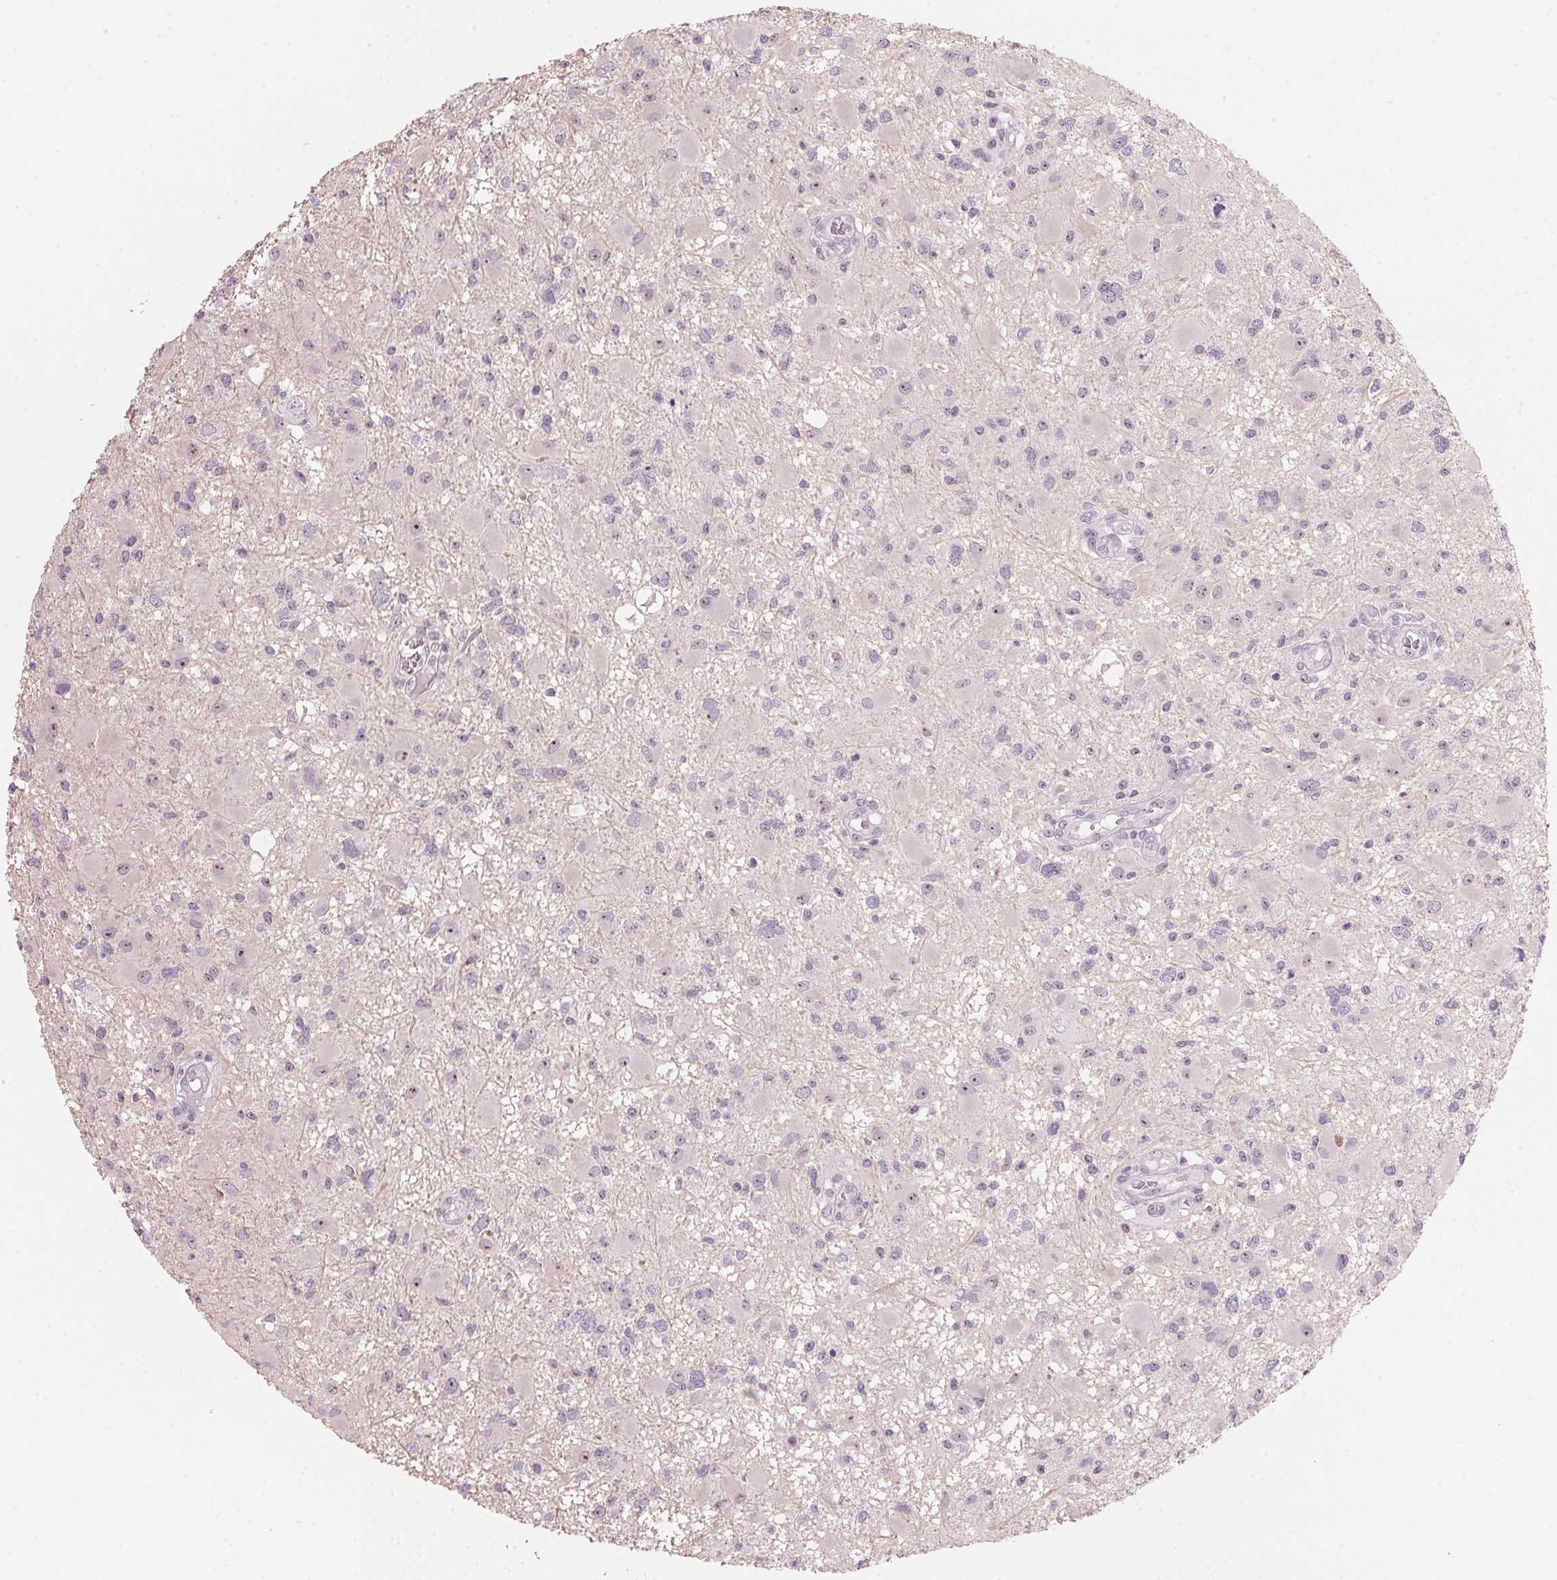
{"staining": {"intensity": "weak", "quantity": "<25%", "location": "nuclear"}, "tissue": "glioma", "cell_type": "Tumor cells", "image_type": "cancer", "snomed": [{"axis": "morphology", "description": "Glioma, malignant, High grade"}, {"axis": "topography", "description": "Brain"}], "caption": "Human malignant glioma (high-grade) stained for a protein using immunohistochemistry shows no expression in tumor cells.", "gene": "DNTTIP2", "patient": {"sex": "male", "age": 54}}